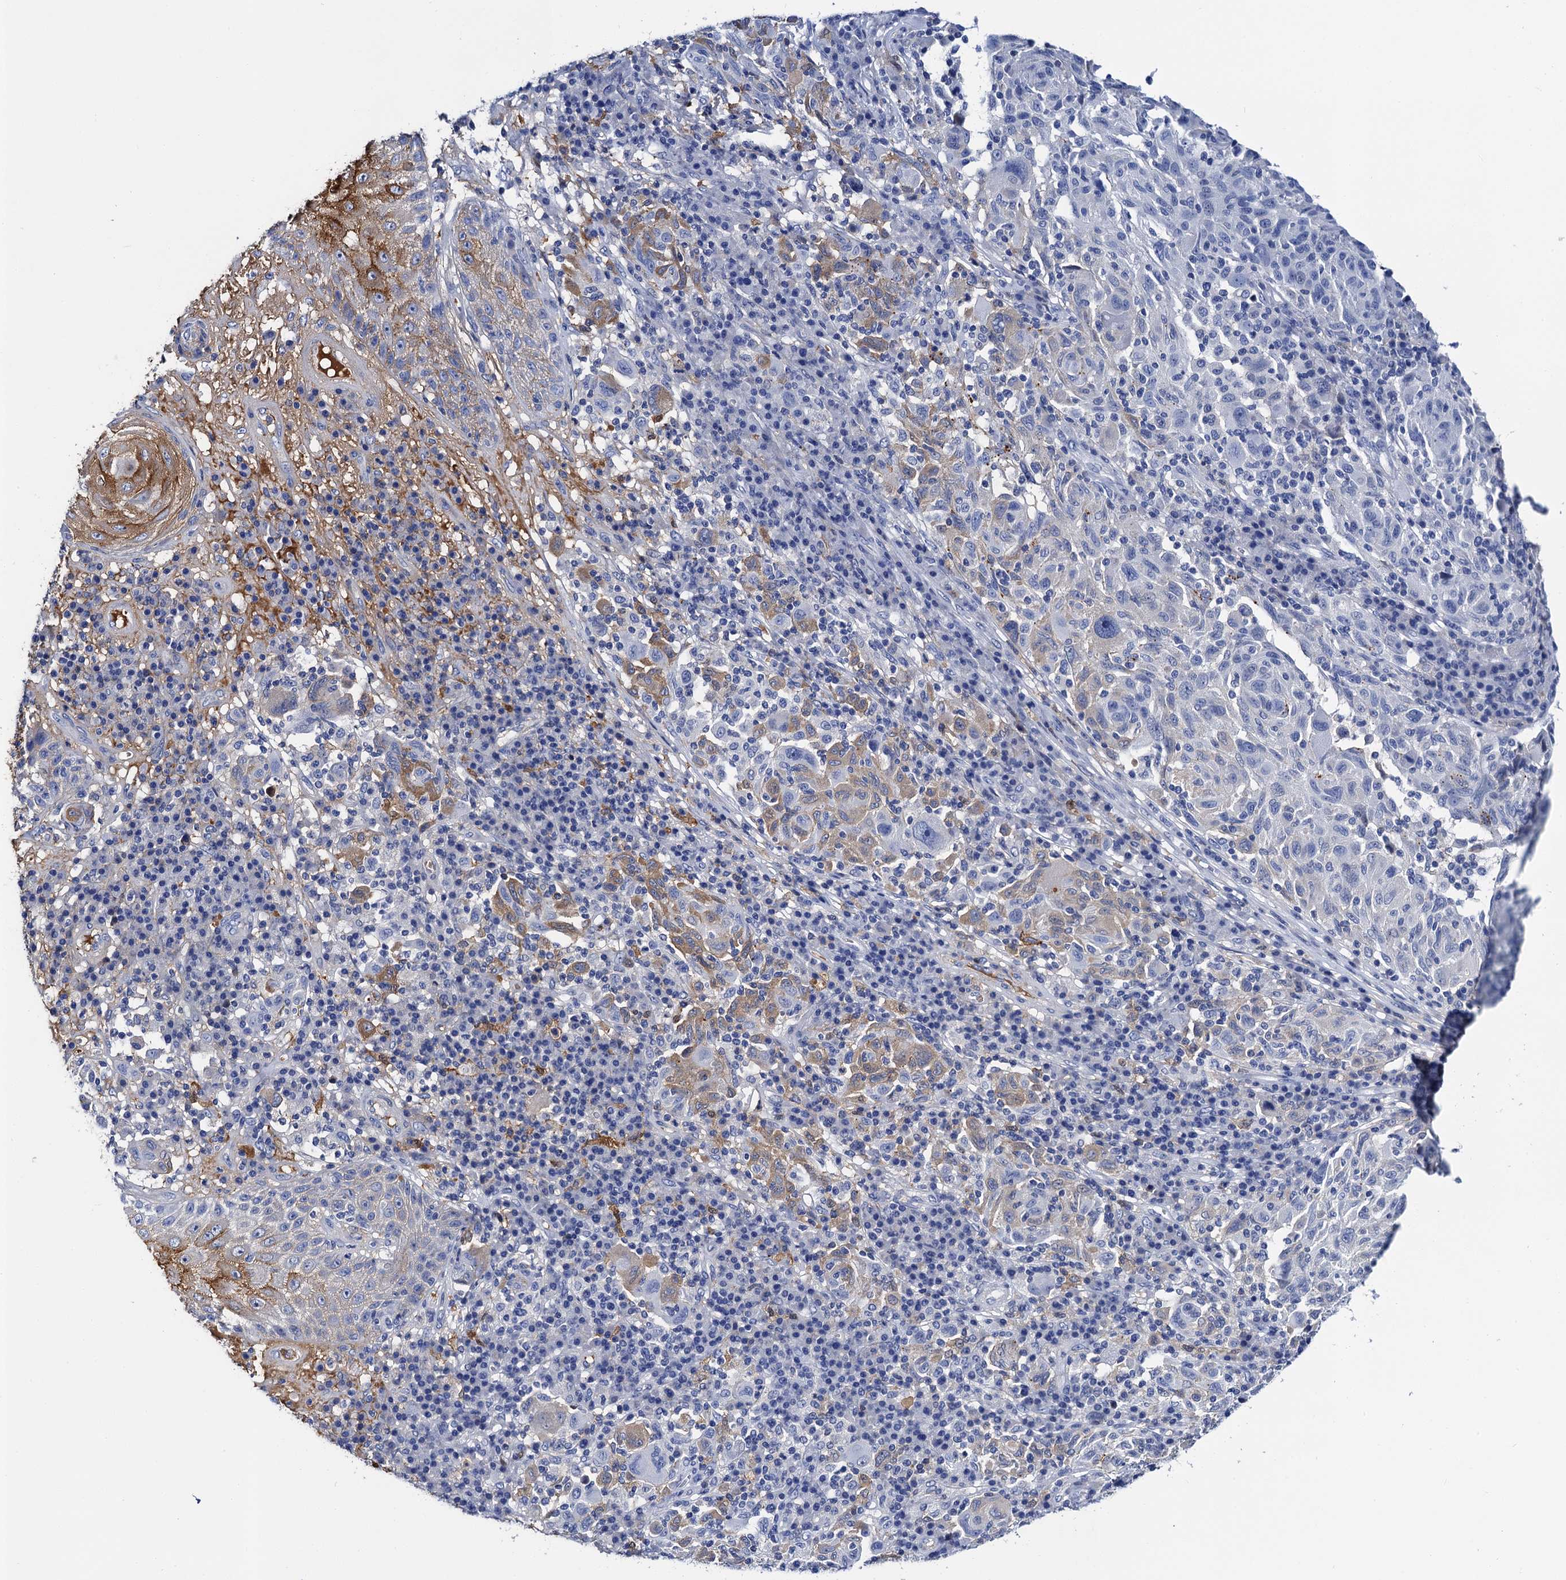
{"staining": {"intensity": "weak", "quantity": "25%-75%", "location": "cytoplasmic/membranous"}, "tissue": "melanoma", "cell_type": "Tumor cells", "image_type": "cancer", "snomed": [{"axis": "morphology", "description": "Malignant melanoma, NOS"}, {"axis": "topography", "description": "Skin"}], "caption": "This is a photomicrograph of IHC staining of malignant melanoma, which shows weak staining in the cytoplasmic/membranous of tumor cells.", "gene": "LYPD3", "patient": {"sex": "male", "age": 53}}